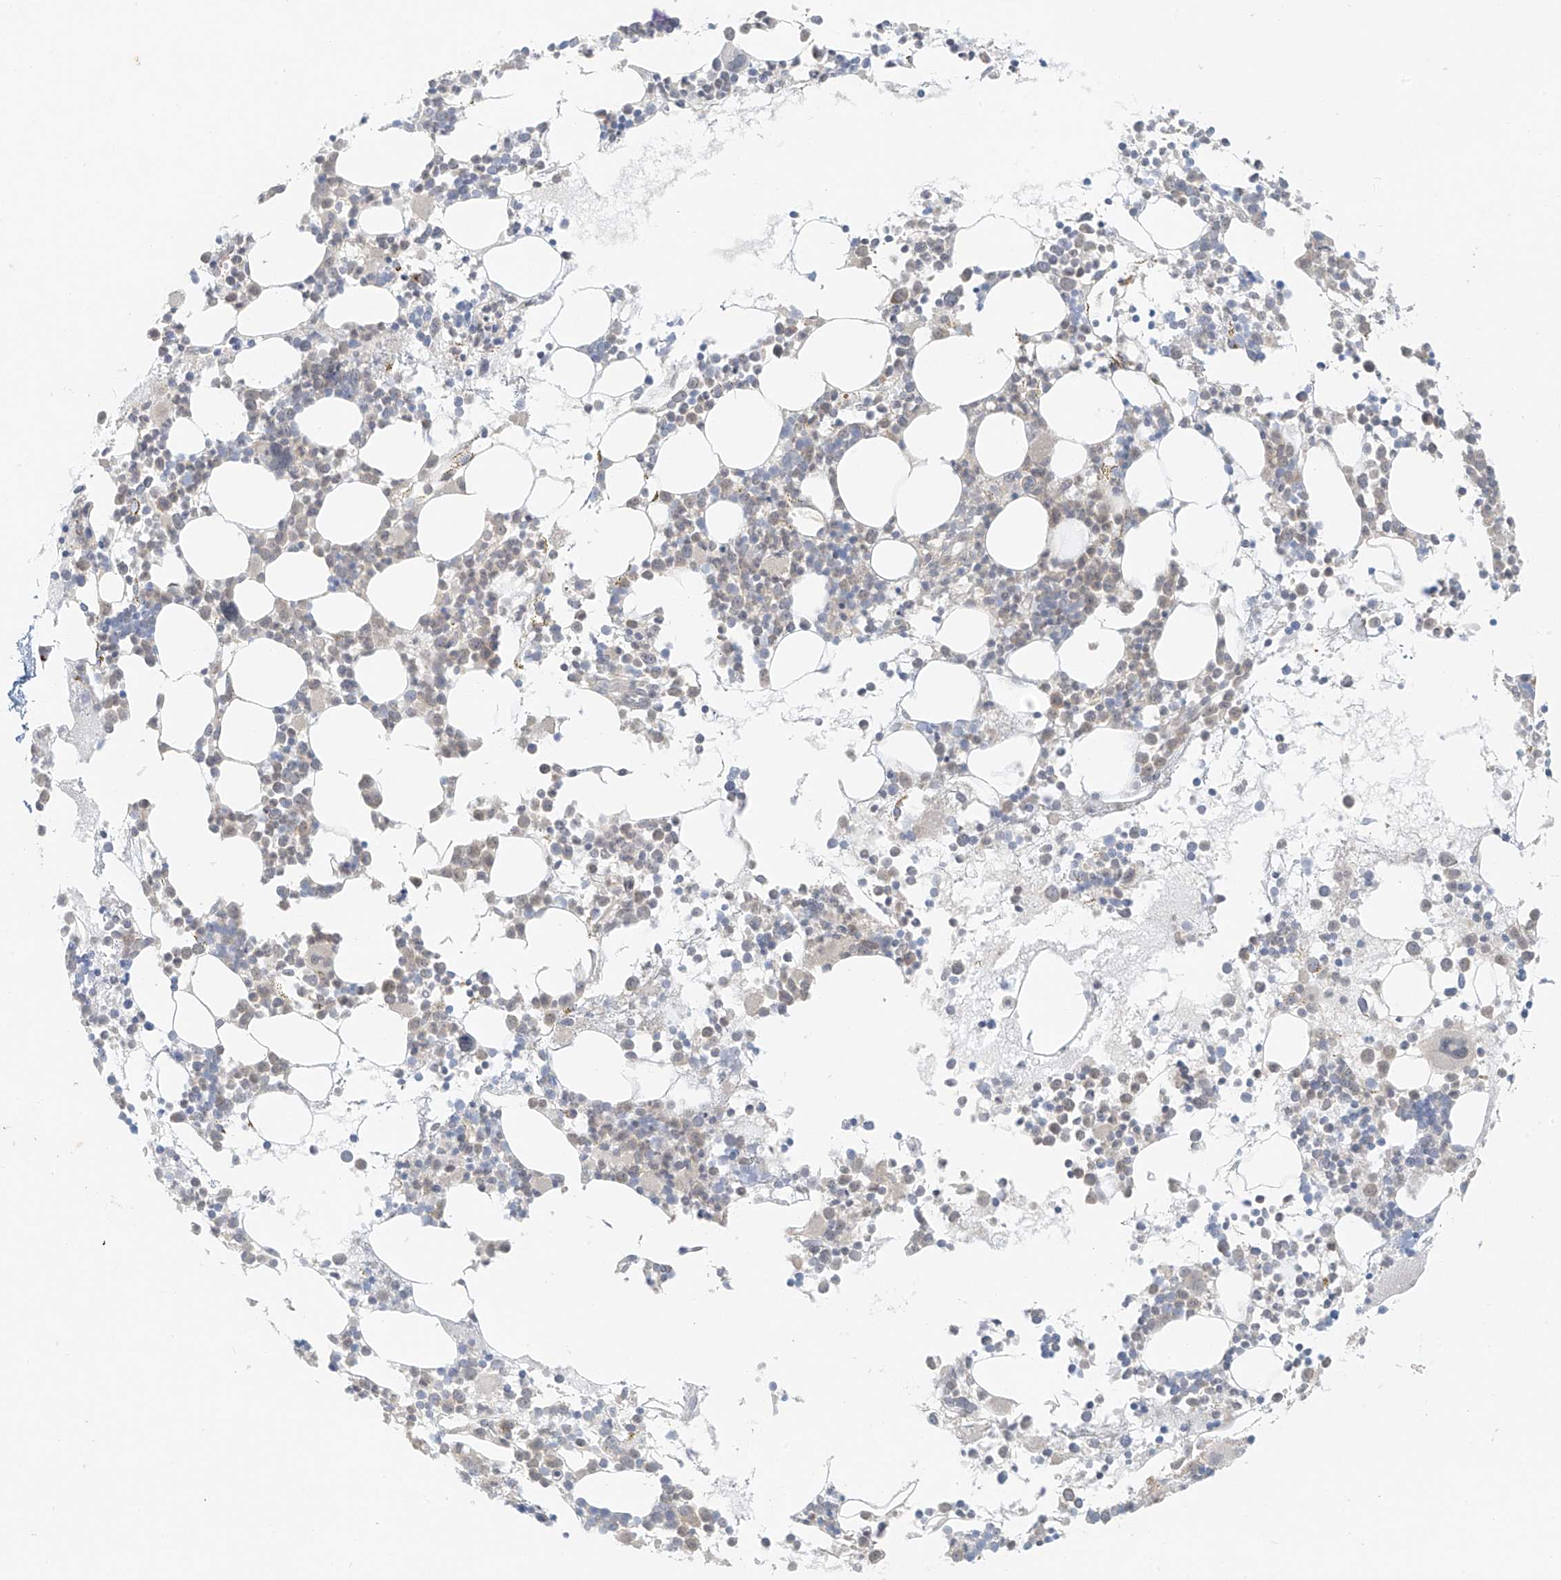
{"staining": {"intensity": "negative", "quantity": "none", "location": "none"}, "tissue": "bone marrow", "cell_type": "Hematopoietic cells", "image_type": "normal", "snomed": [{"axis": "morphology", "description": "Normal tissue, NOS"}, {"axis": "topography", "description": "Bone marrow"}], "caption": "There is no significant positivity in hematopoietic cells of bone marrow. (Stains: DAB (3,3'-diaminobenzidine) IHC with hematoxylin counter stain, Microscopy: brightfield microscopy at high magnification).", "gene": "MIPEP", "patient": {"sex": "female", "age": 62}}